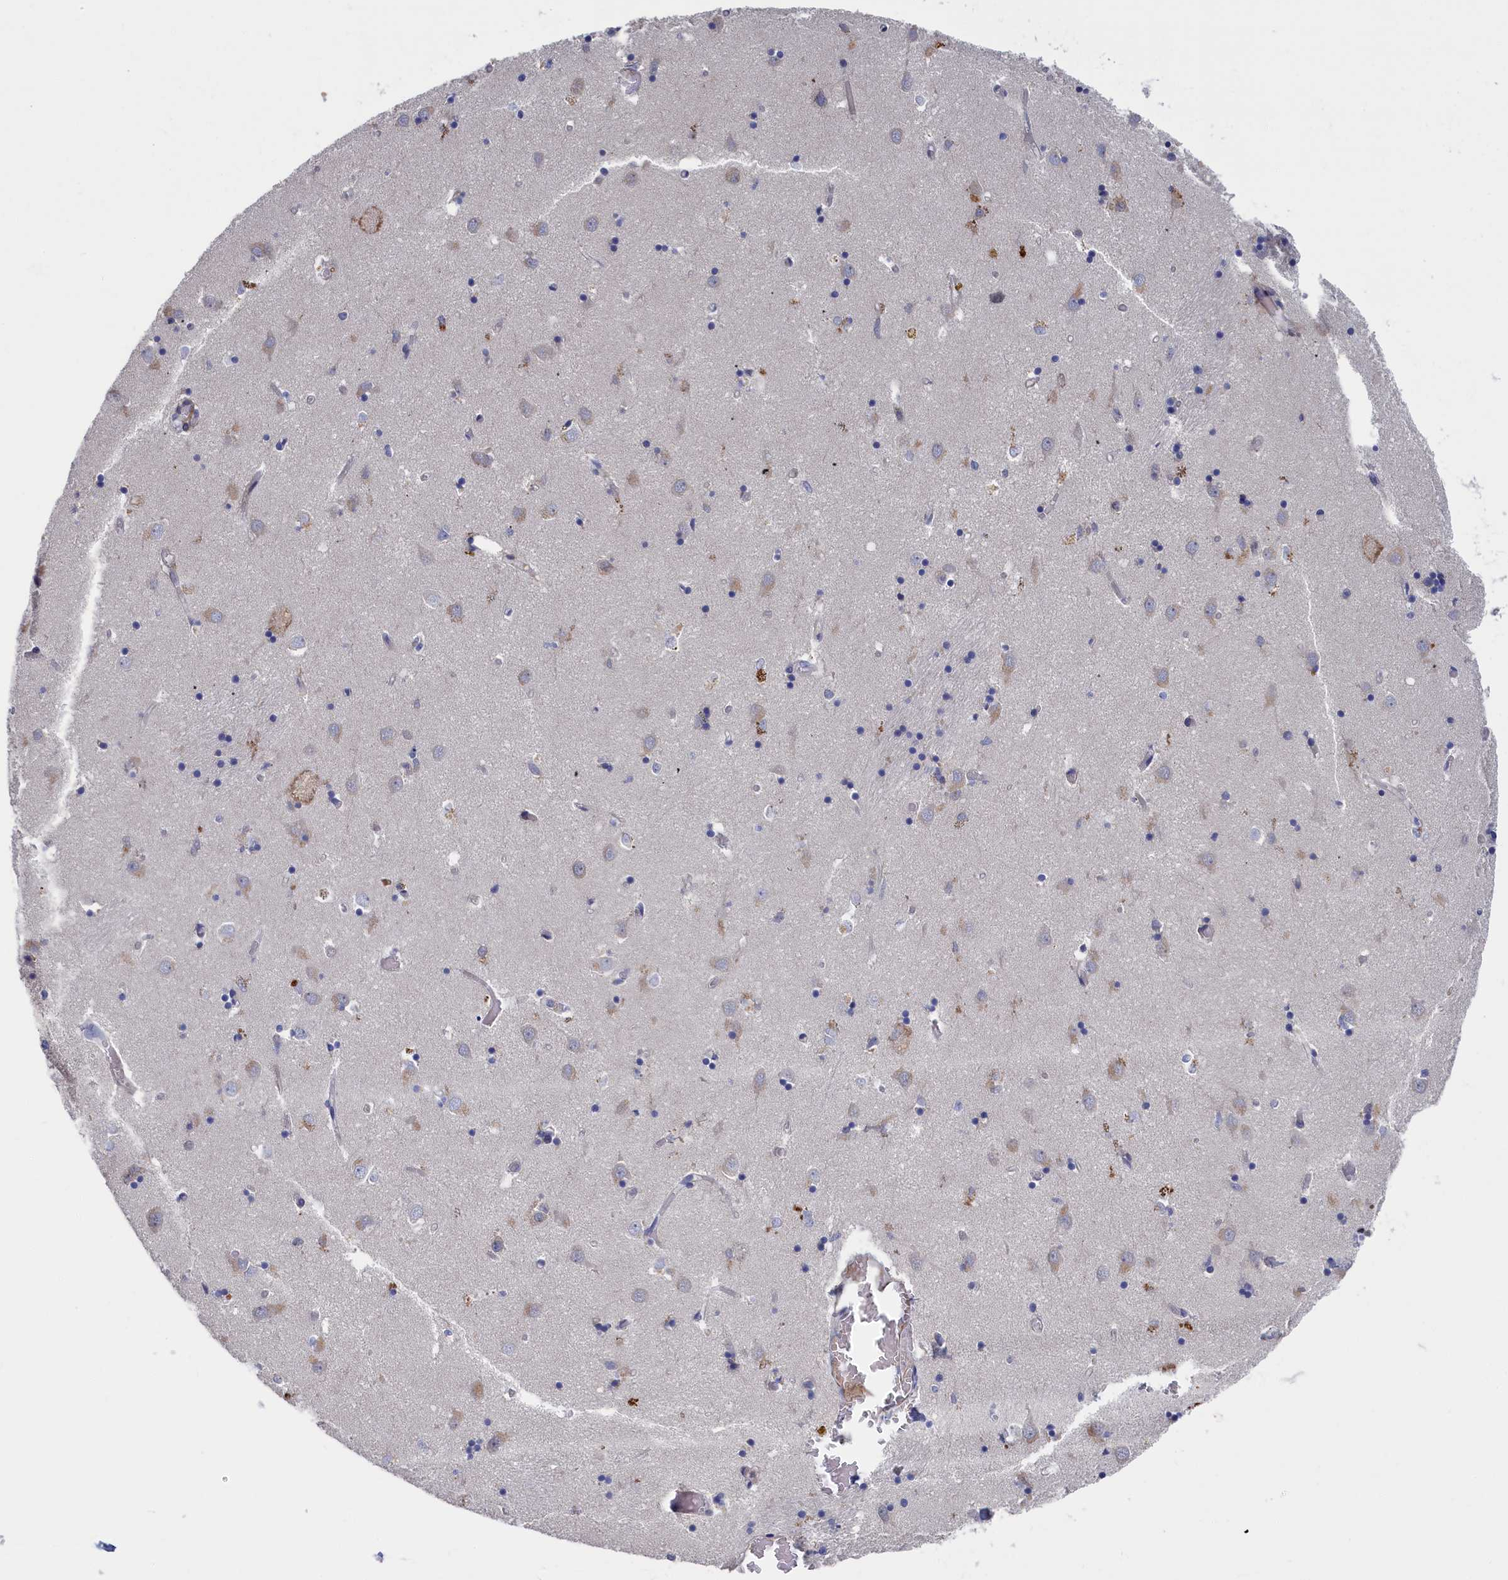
{"staining": {"intensity": "negative", "quantity": "none", "location": "none"}, "tissue": "caudate", "cell_type": "Glial cells", "image_type": "normal", "snomed": [{"axis": "morphology", "description": "Normal tissue, NOS"}, {"axis": "topography", "description": "Lateral ventricle wall"}], "caption": "IHC of benign human caudate shows no expression in glial cells. (Immunohistochemistry, brightfield microscopy, high magnification).", "gene": "CYB5D2", "patient": {"sex": "male", "age": 70}}